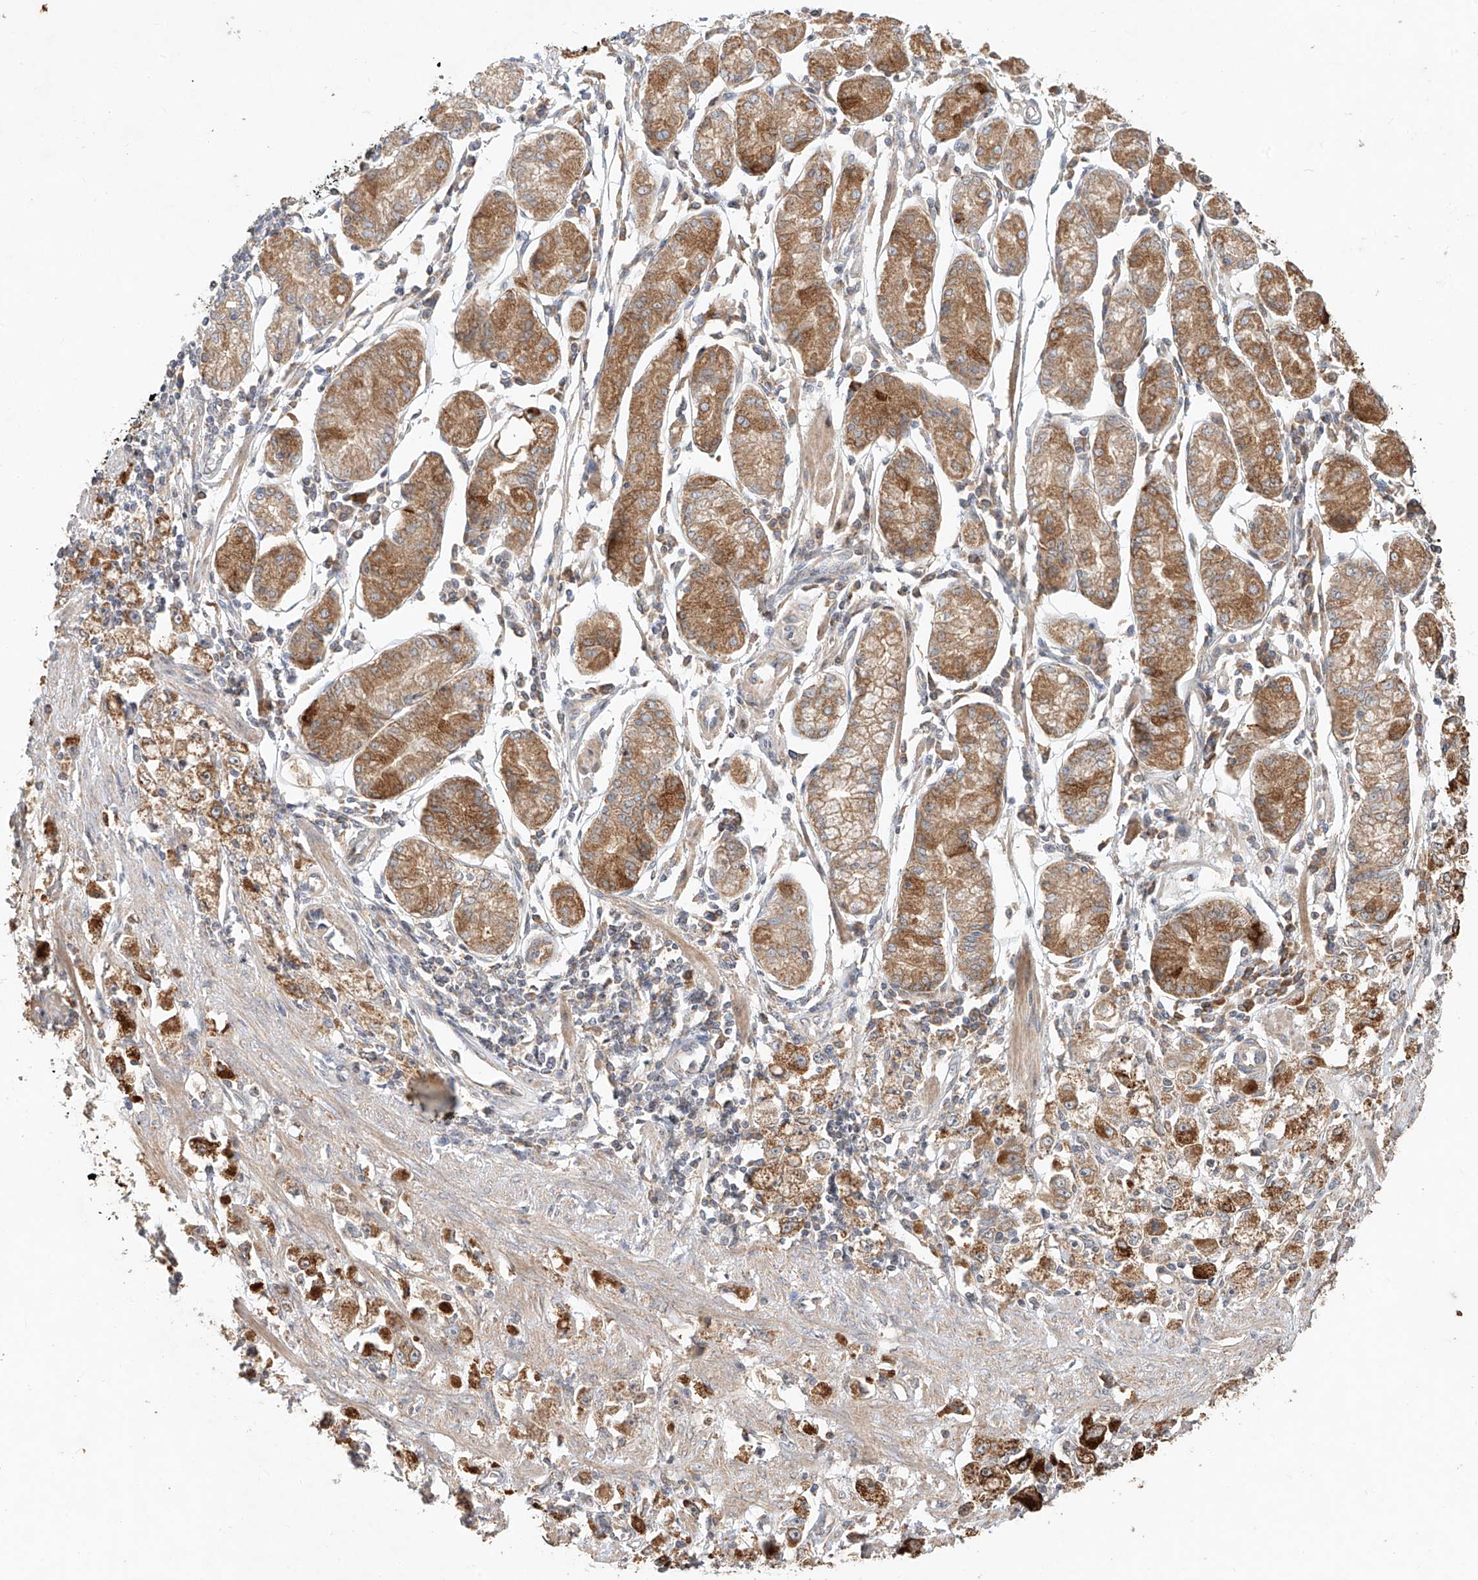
{"staining": {"intensity": "strong", "quantity": ">75%", "location": "cytoplasmic/membranous"}, "tissue": "stomach cancer", "cell_type": "Tumor cells", "image_type": "cancer", "snomed": [{"axis": "morphology", "description": "Adenocarcinoma, NOS"}, {"axis": "topography", "description": "Stomach"}], "caption": "This is a micrograph of immunohistochemistry staining of stomach cancer, which shows strong positivity in the cytoplasmic/membranous of tumor cells.", "gene": "TMEM61", "patient": {"sex": "female", "age": 59}}